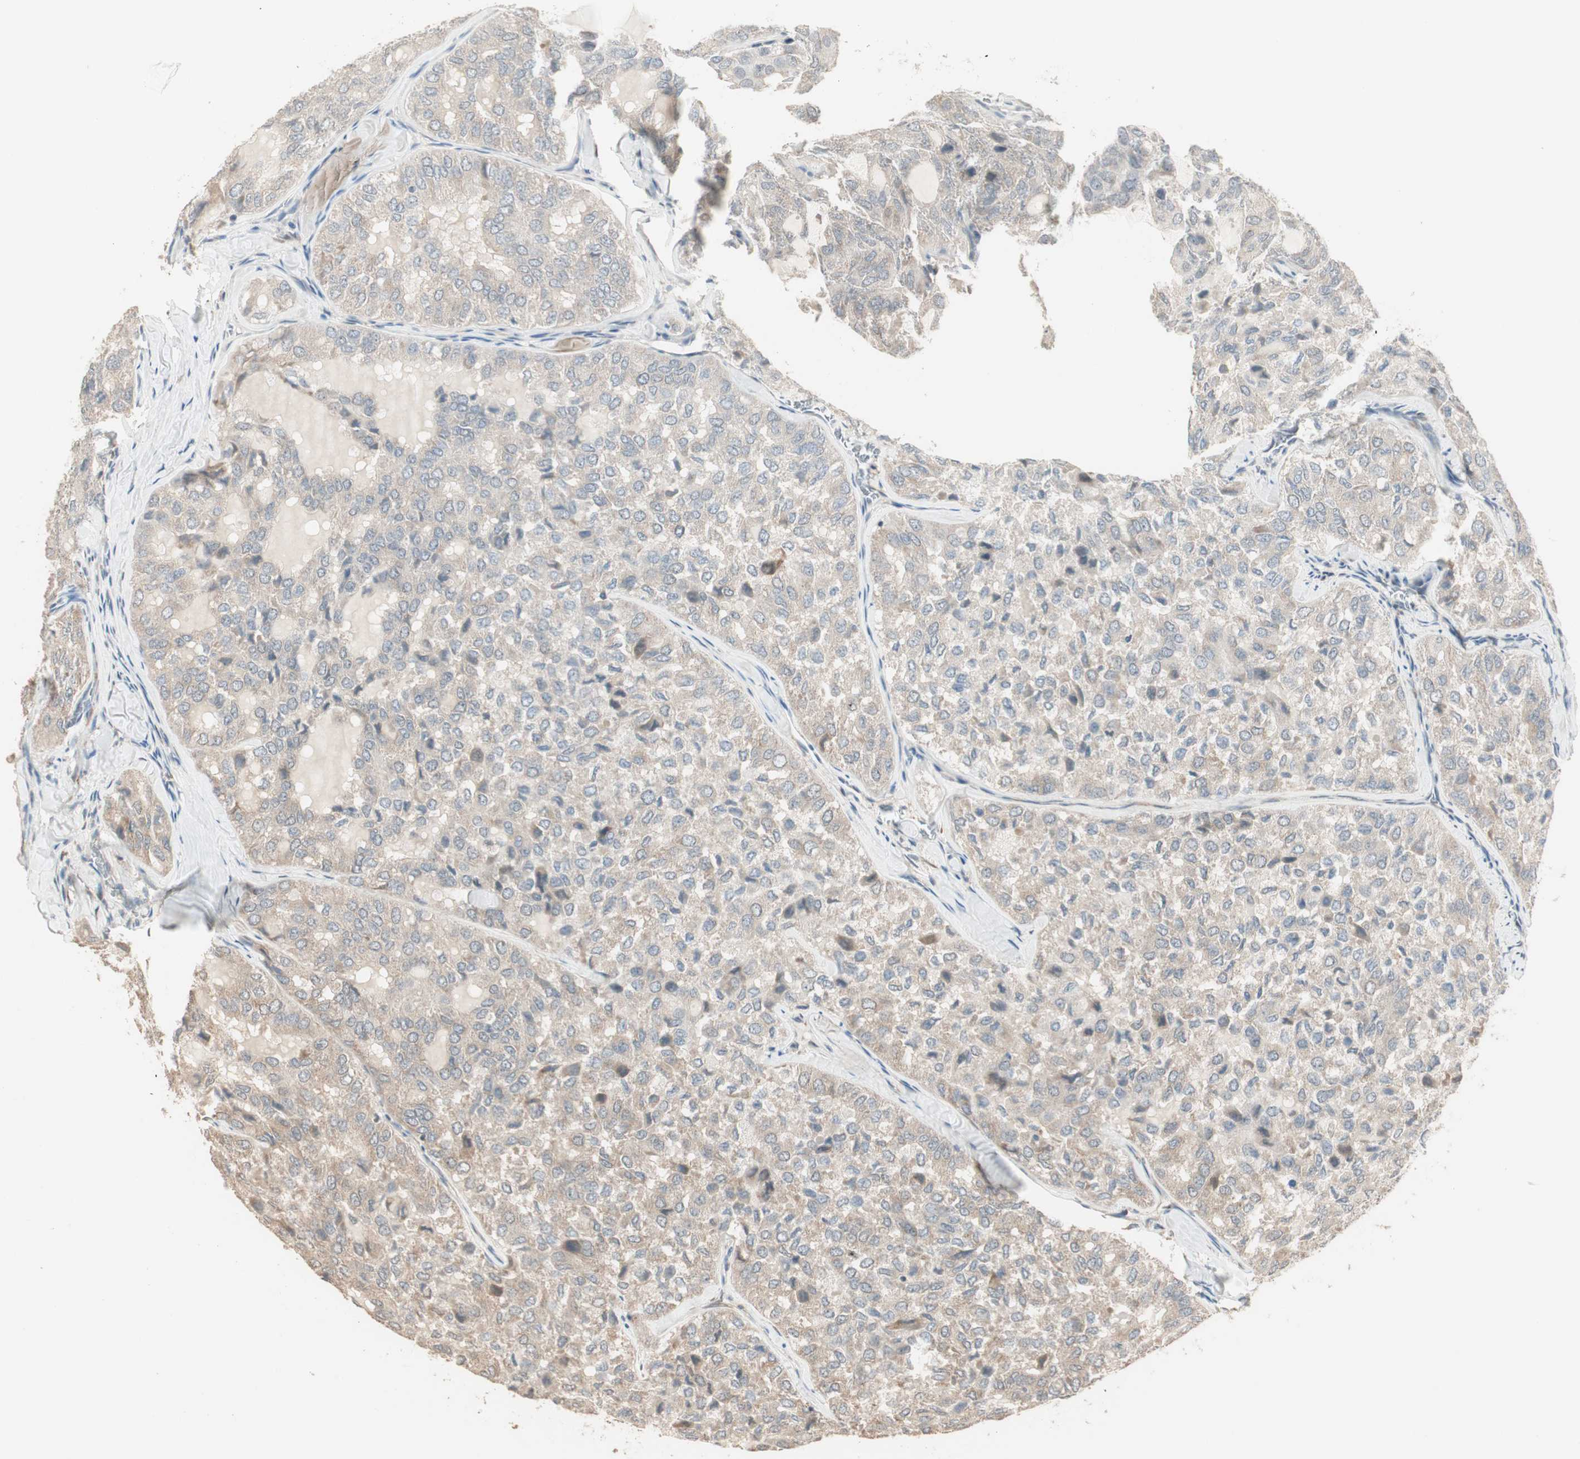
{"staining": {"intensity": "weak", "quantity": ">75%", "location": "cytoplasmic/membranous"}, "tissue": "thyroid cancer", "cell_type": "Tumor cells", "image_type": "cancer", "snomed": [{"axis": "morphology", "description": "Follicular adenoma carcinoma, NOS"}, {"axis": "topography", "description": "Thyroid gland"}], "caption": "A micrograph showing weak cytoplasmic/membranous staining in about >75% of tumor cells in follicular adenoma carcinoma (thyroid), as visualized by brown immunohistochemical staining.", "gene": "TASOR", "patient": {"sex": "male", "age": 75}}